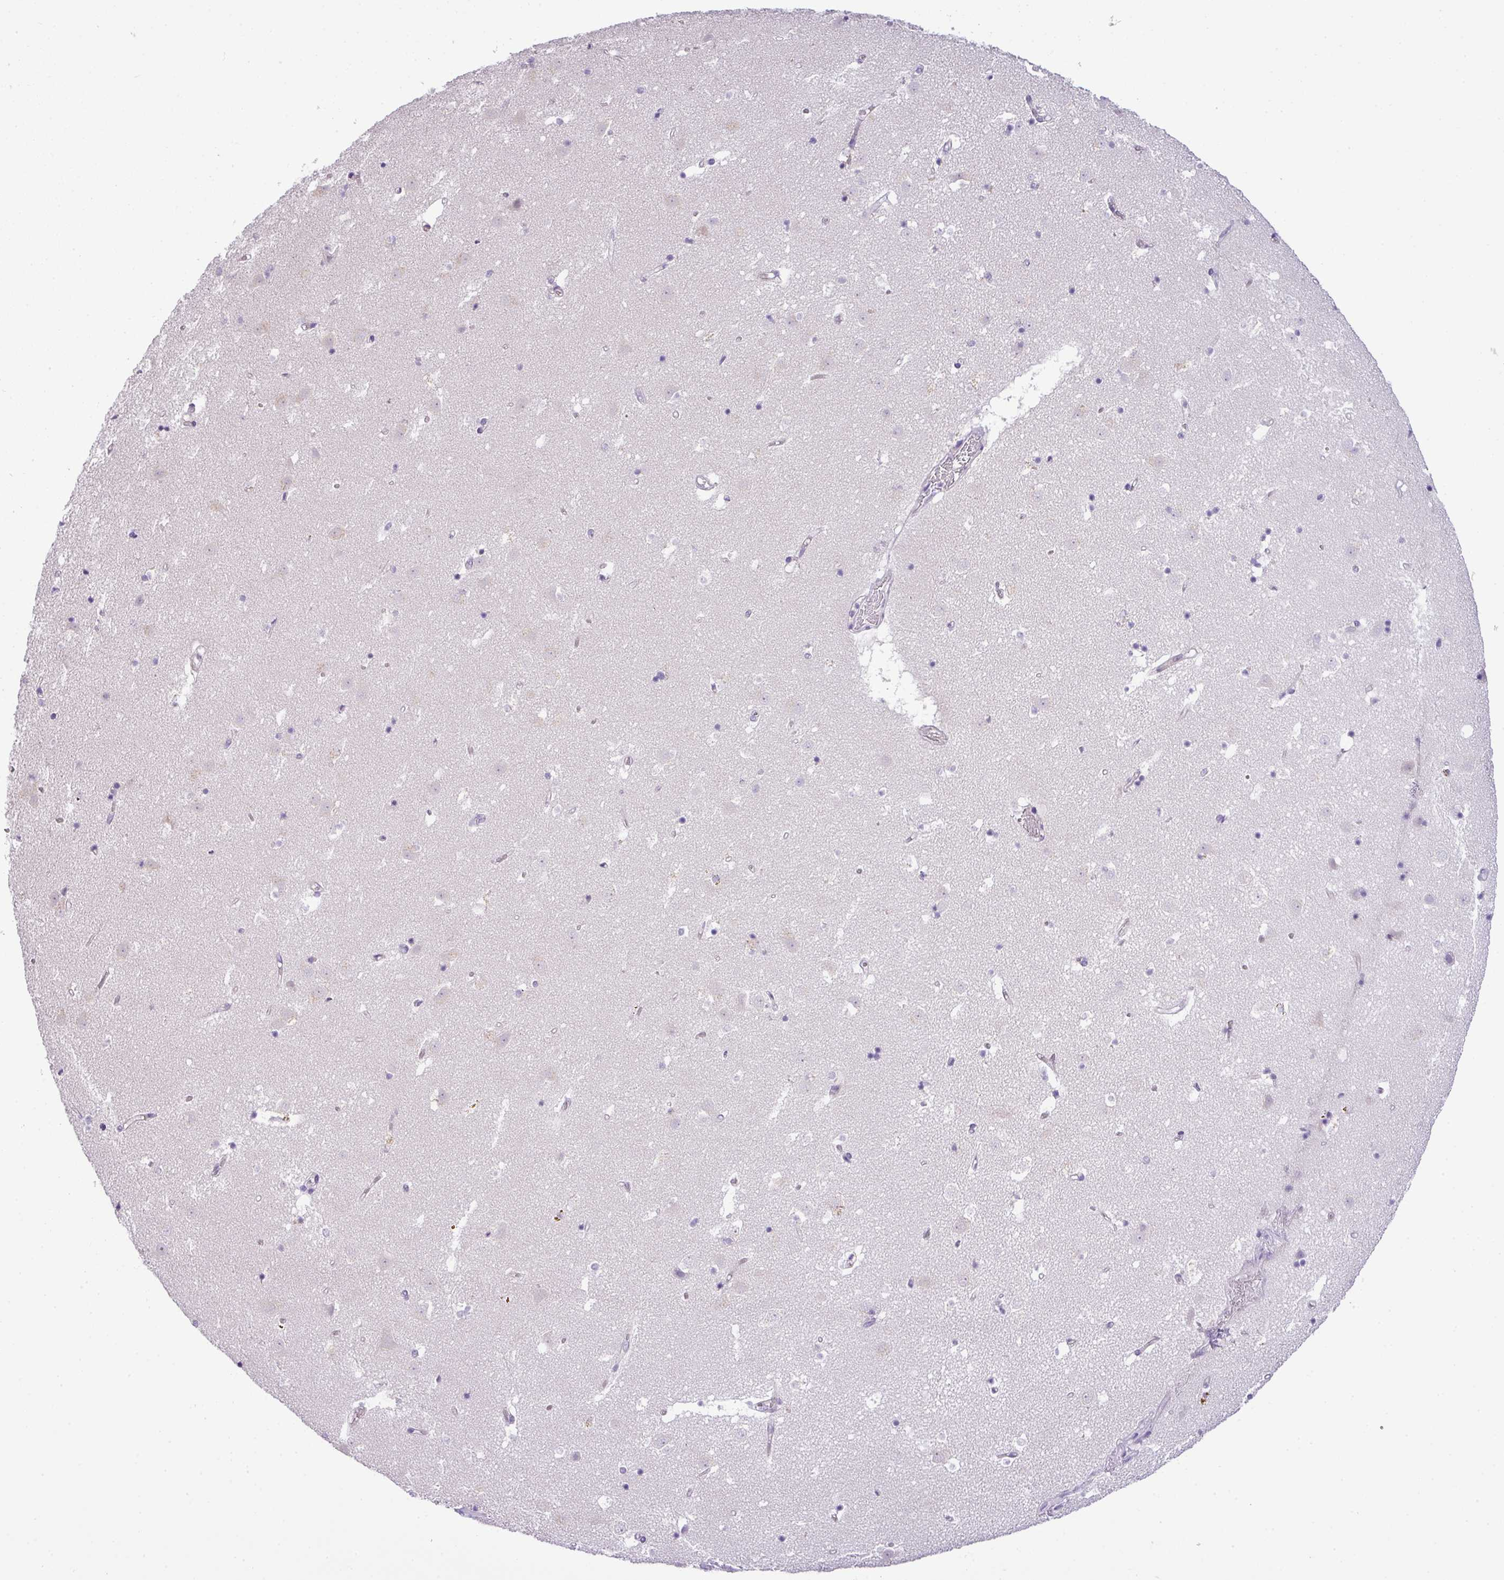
{"staining": {"intensity": "negative", "quantity": "none", "location": "none"}, "tissue": "caudate", "cell_type": "Glial cells", "image_type": "normal", "snomed": [{"axis": "morphology", "description": "Normal tissue, NOS"}, {"axis": "topography", "description": "Lateral ventricle wall"}], "caption": "The IHC micrograph has no significant expression in glial cells of caudate.", "gene": "ENSG00000273748", "patient": {"sex": "male", "age": 58}}